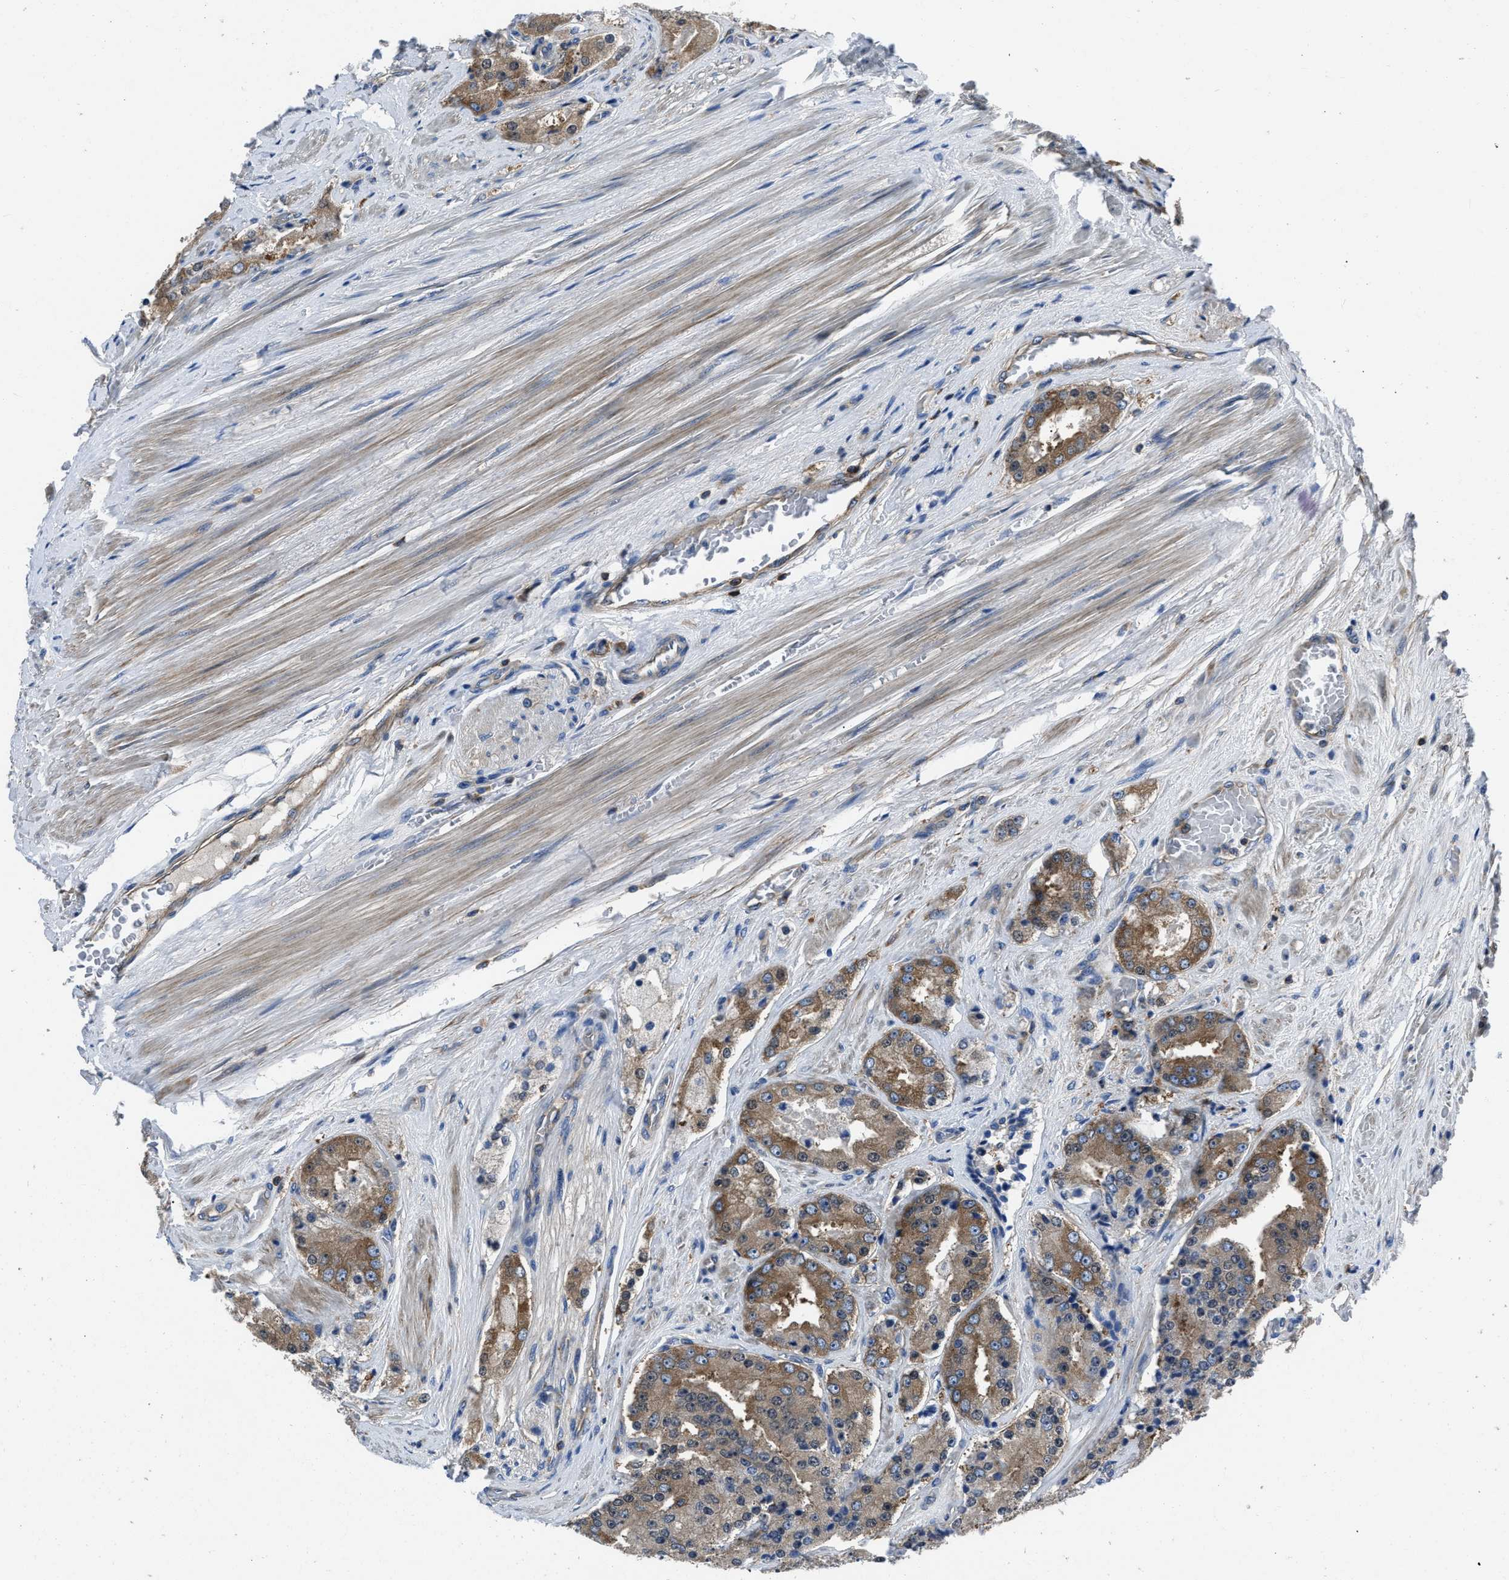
{"staining": {"intensity": "moderate", "quantity": ">75%", "location": "cytoplasmic/membranous"}, "tissue": "prostate cancer", "cell_type": "Tumor cells", "image_type": "cancer", "snomed": [{"axis": "morphology", "description": "Adenocarcinoma, High grade"}, {"axis": "topography", "description": "Prostate"}], "caption": "An immunohistochemistry histopathology image of tumor tissue is shown. Protein staining in brown labels moderate cytoplasmic/membranous positivity in prostate adenocarcinoma (high-grade) within tumor cells.", "gene": "YARS1", "patient": {"sex": "male", "age": 65}}